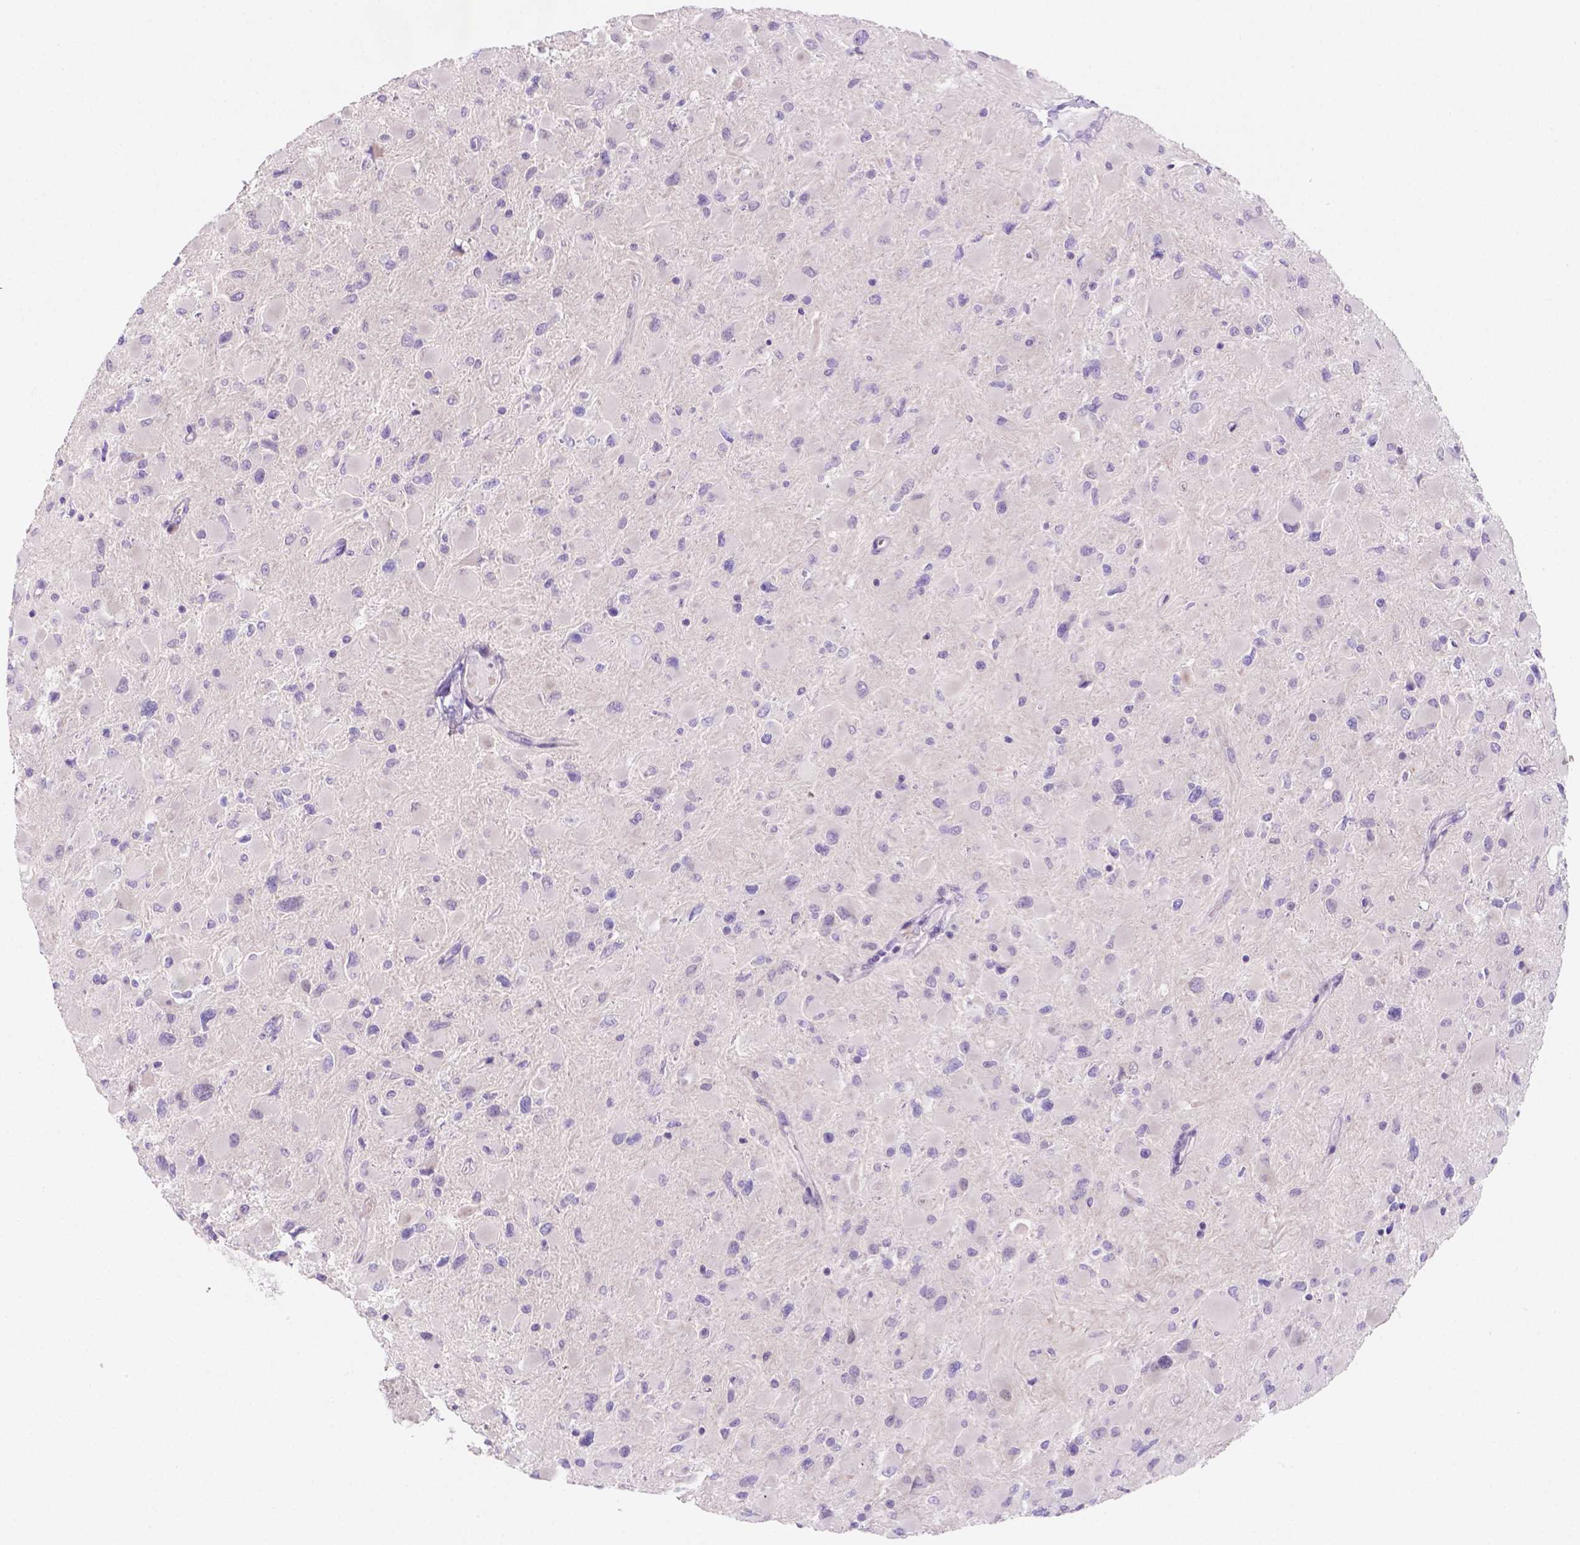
{"staining": {"intensity": "negative", "quantity": "none", "location": "none"}, "tissue": "glioma", "cell_type": "Tumor cells", "image_type": "cancer", "snomed": [{"axis": "morphology", "description": "Glioma, malignant, High grade"}, {"axis": "topography", "description": "Cerebral cortex"}], "caption": "A histopathology image of human high-grade glioma (malignant) is negative for staining in tumor cells.", "gene": "CD96", "patient": {"sex": "female", "age": 36}}